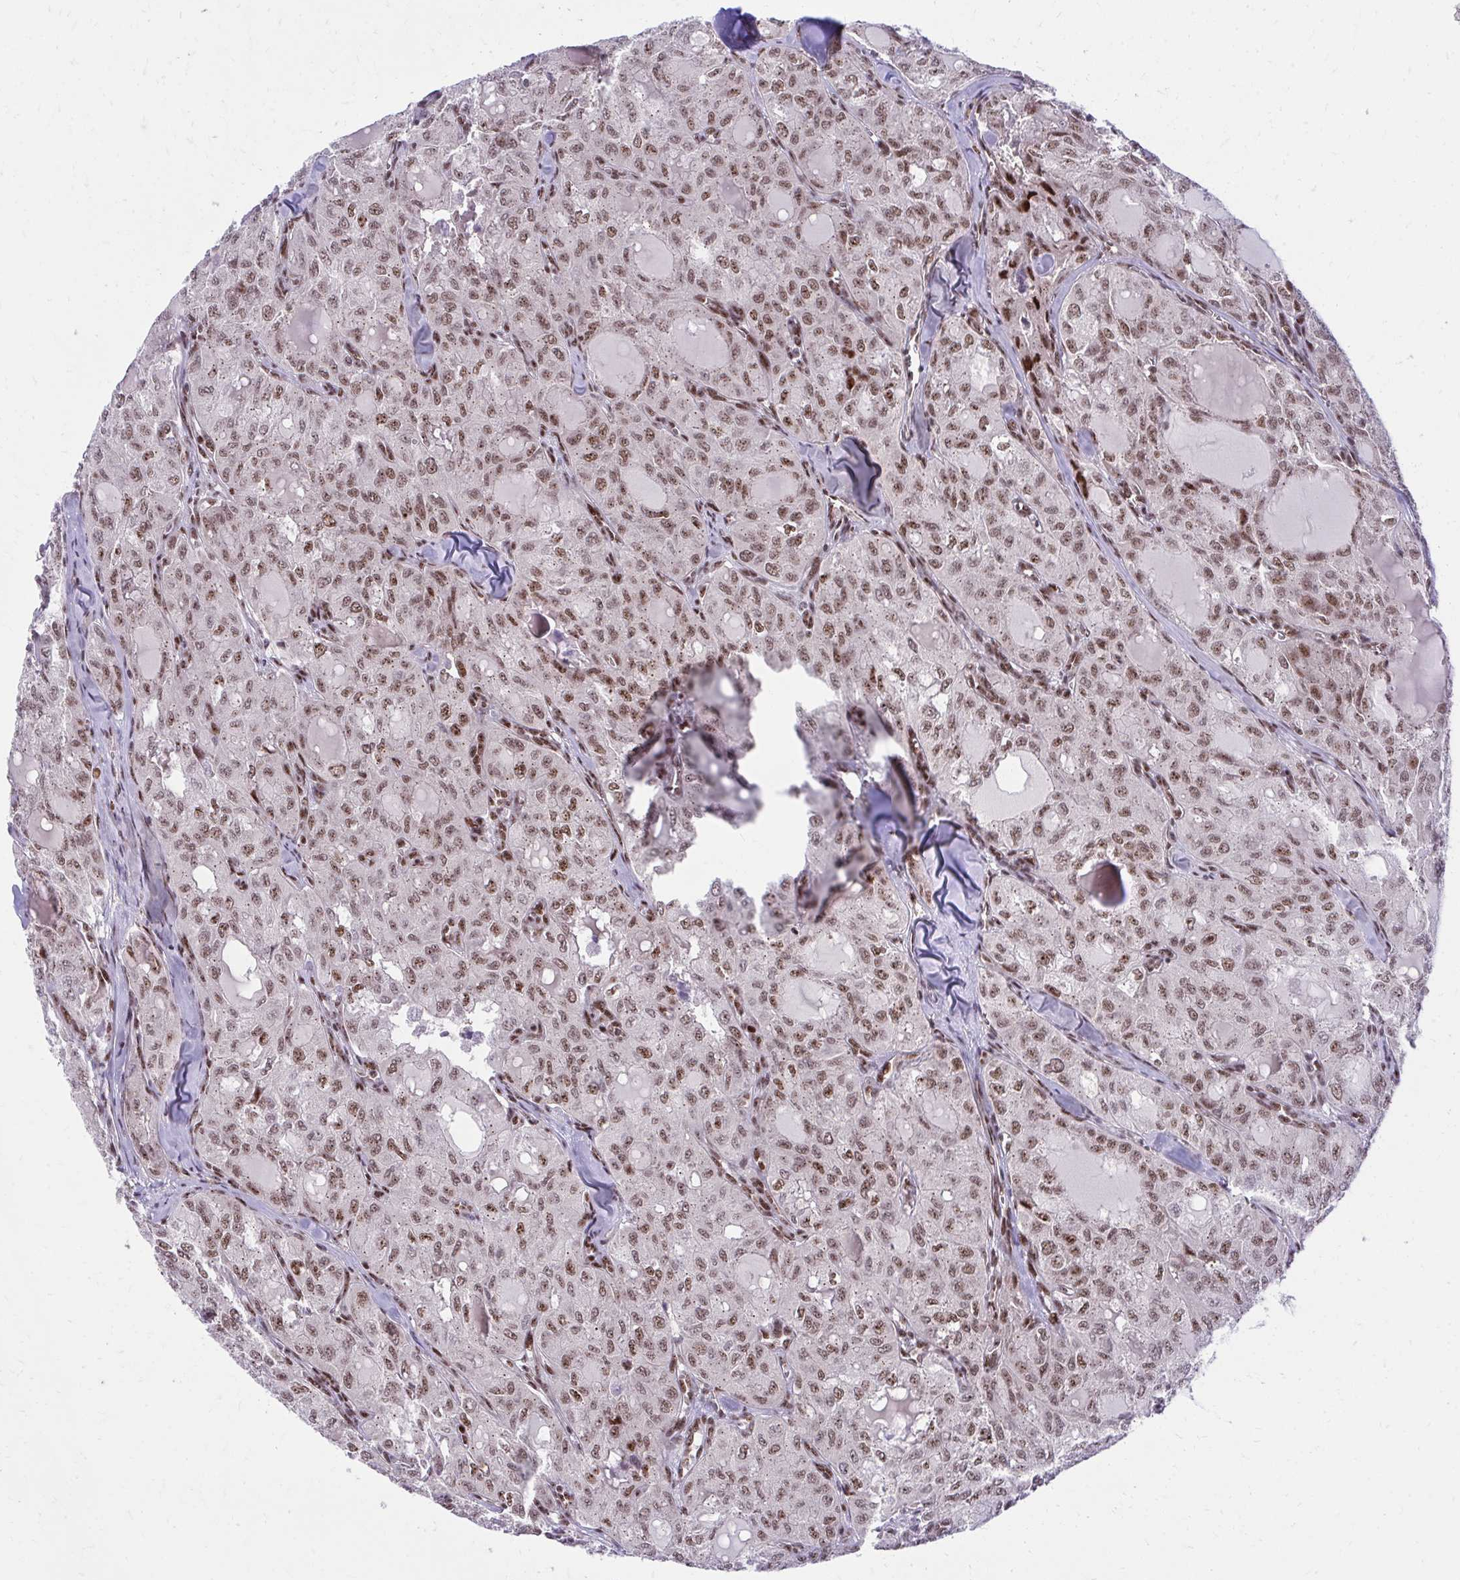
{"staining": {"intensity": "moderate", "quantity": ">75%", "location": "nuclear"}, "tissue": "thyroid cancer", "cell_type": "Tumor cells", "image_type": "cancer", "snomed": [{"axis": "morphology", "description": "Follicular adenoma carcinoma, NOS"}, {"axis": "topography", "description": "Thyroid gland"}], "caption": "Protein staining of thyroid cancer tissue exhibits moderate nuclear staining in about >75% of tumor cells.", "gene": "HOXA4", "patient": {"sex": "male", "age": 75}}